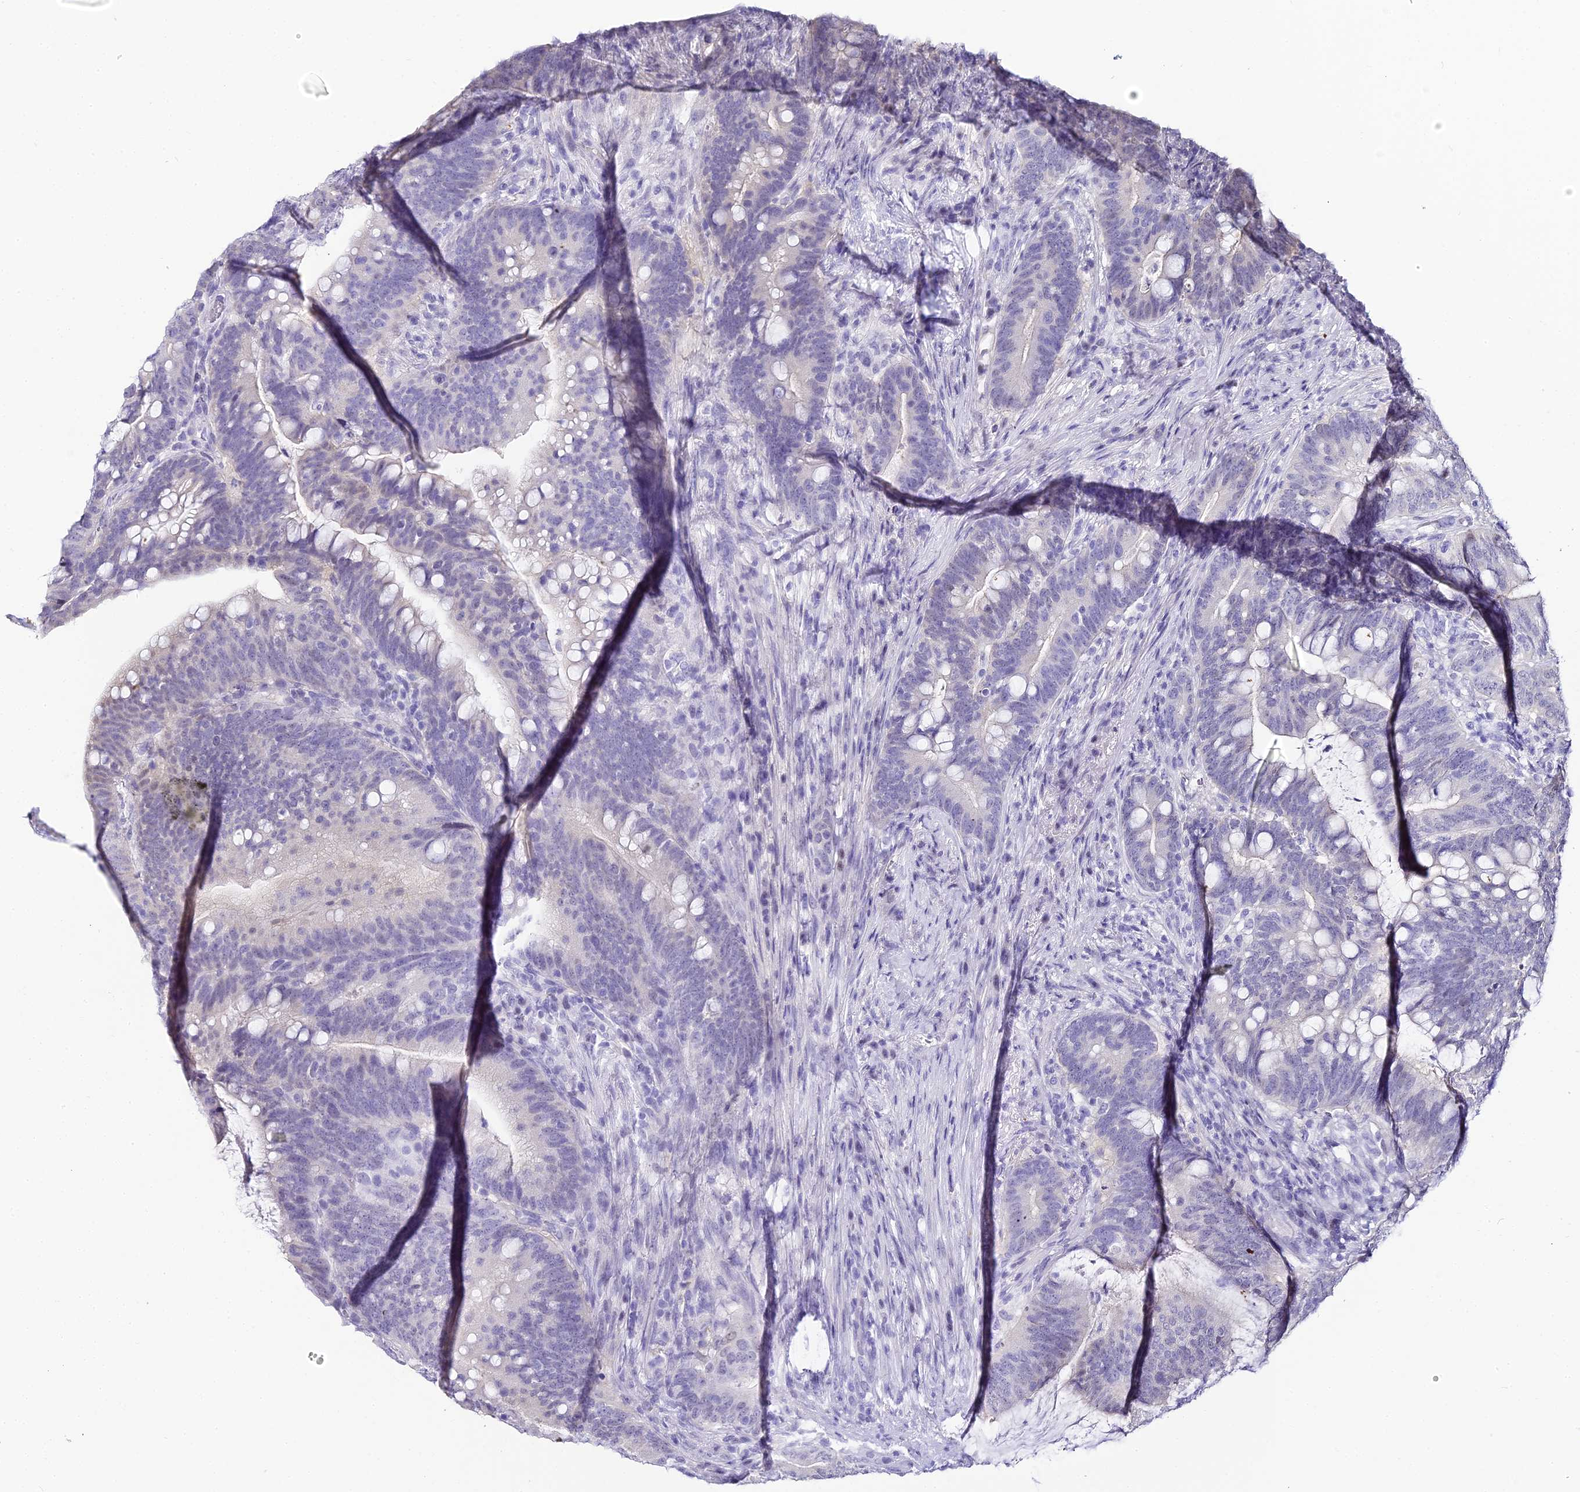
{"staining": {"intensity": "negative", "quantity": "none", "location": "none"}, "tissue": "colorectal cancer", "cell_type": "Tumor cells", "image_type": "cancer", "snomed": [{"axis": "morphology", "description": "Adenocarcinoma, NOS"}, {"axis": "topography", "description": "Colon"}], "caption": "The histopathology image reveals no significant staining in tumor cells of colorectal cancer.", "gene": "ABHD14A-ACY1", "patient": {"sex": "female", "age": 66}}